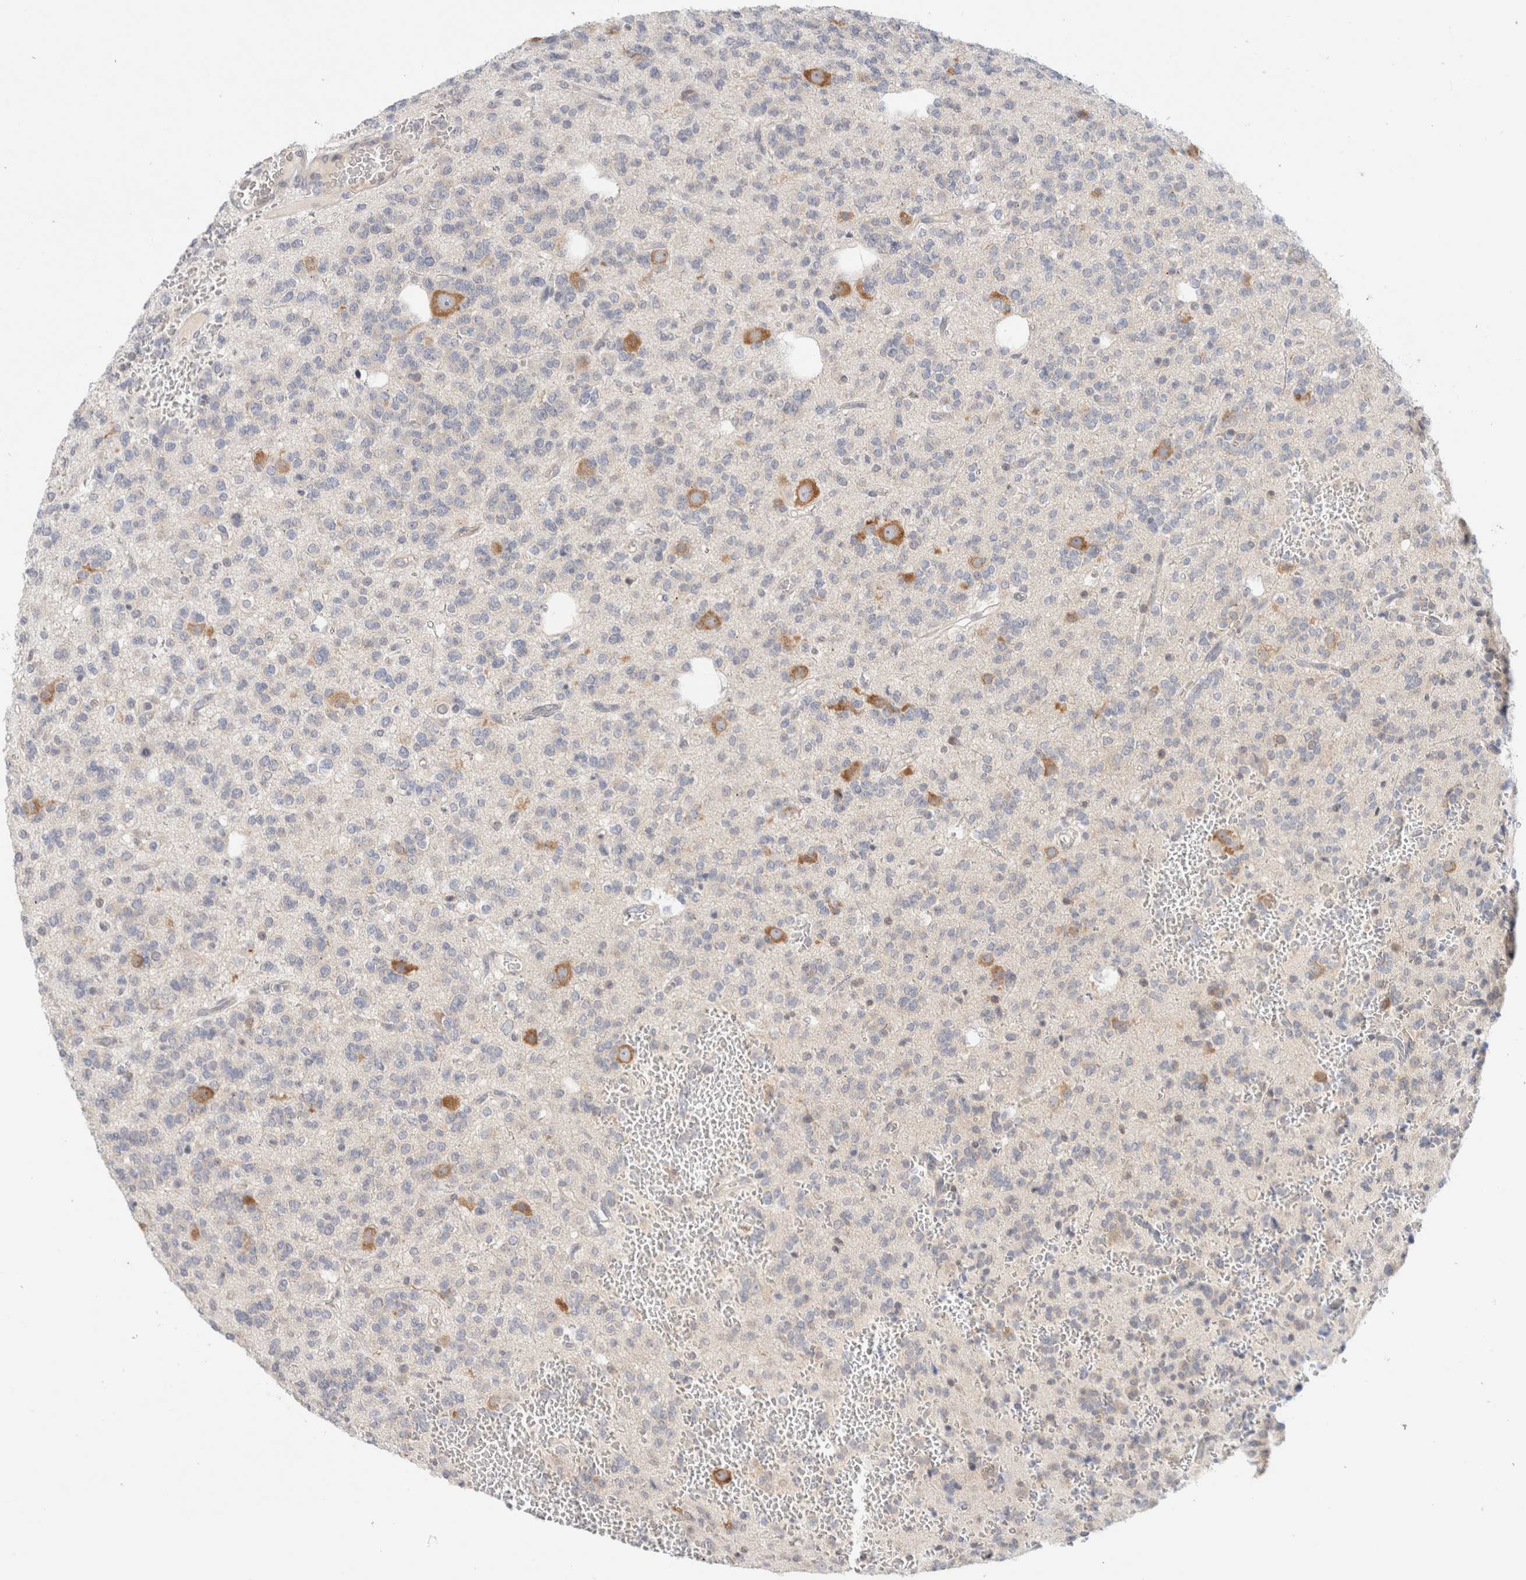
{"staining": {"intensity": "negative", "quantity": "none", "location": "none"}, "tissue": "glioma", "cell_type": "Tumor cells", "image_type": "cancer", "snomed": [{"axis": "morphology", "description": "Glioma, malignant, Low grade"}, {"axis": "topography", "description": "Brain"}], "caption": "This is a photomicrograph of immunohistochemistry staining of glioma, which shows no positivity in tumor cells.", "gene": "SPRTN", "patient": {"sex": "male", "age": 38}}